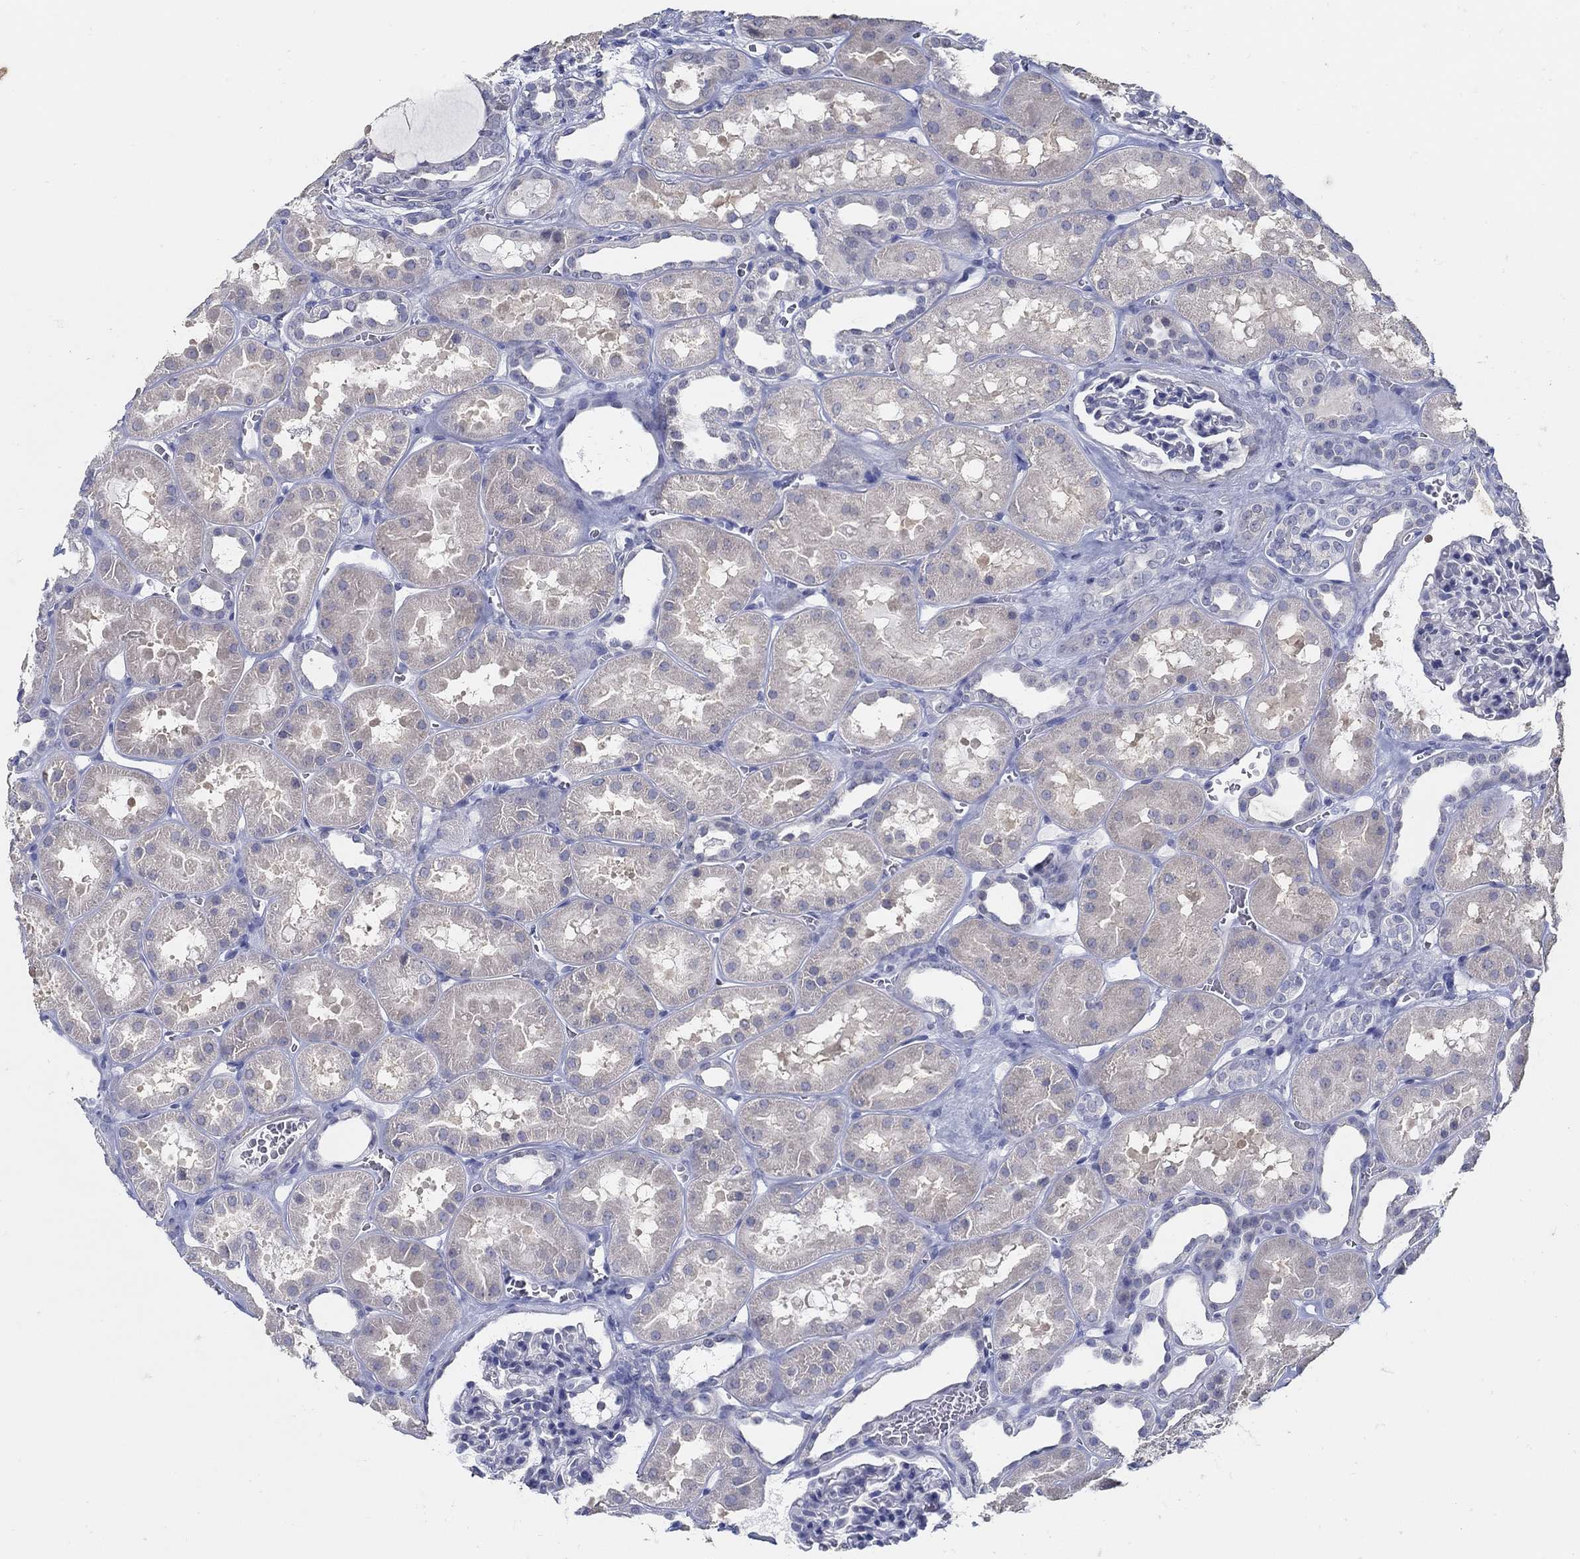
{"staining": {"intensity": "negative", "quantity": "none", "location": "none"}, "tissue": "kidney", "cell_type": "Cells in glomeruli", "image_type": "normal", "snomed": [{"axis": "morphology", "description": "Normal tissue, NOS"}, {"axis": "topography", "description": "Kidney"}], "caption": "Immunohistochemistry (IHC) of normal human kidney demonstrates no staining in cells in glomeruli. The staining is performed using DAB brown chromogen with nuclei counter-stained in using hematoxylin.", "gene": "USP29", "patient": {"sex": "female", "age": 41}}